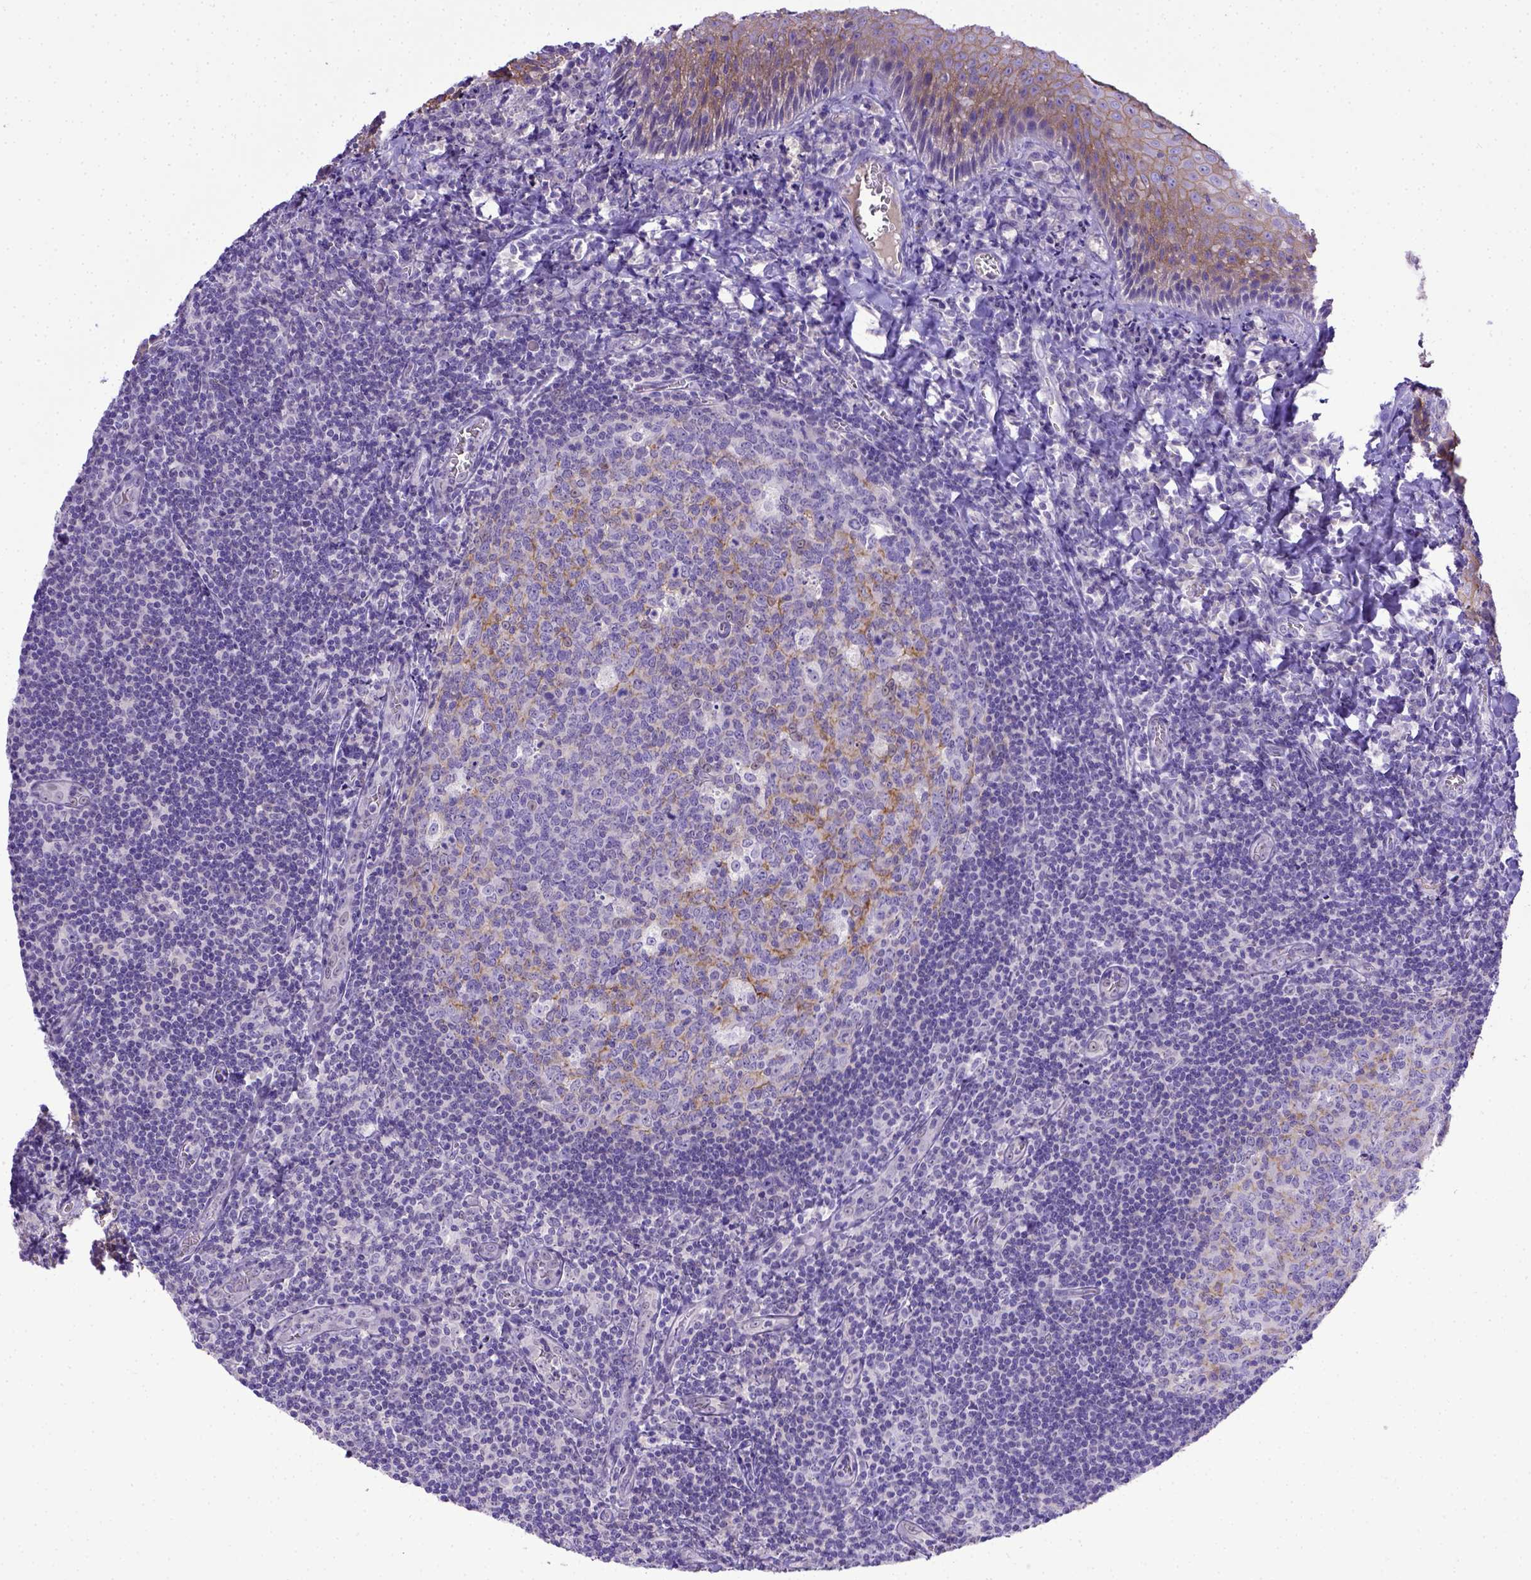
{"staining": {"intensity": "moderate", "quantity": "<25%", "location": "cytoplasmic/membranous"}, "tissue": "tonsil", "cell_type": "Germinal center cells", "image_type": "normal", "snomed": [{"axis": "morphology", "description": "Normal tissue, NOS"}, {"axis": "morphology", "description": "Inflammation, NOS"}, {"axis": "topography", "description": "Tonsil"}], "caption": "The histopathology image displays immunohistochemical staining of unremarkable tonsil. There is moderate cytoplasmic/membranous positivity is appreciated in about <25% of germinal center cells. (IHC, brightfield microscopy, high magnification).", "gene": "BTN1A1", "patient": {"sex": "female", "age": 31}}